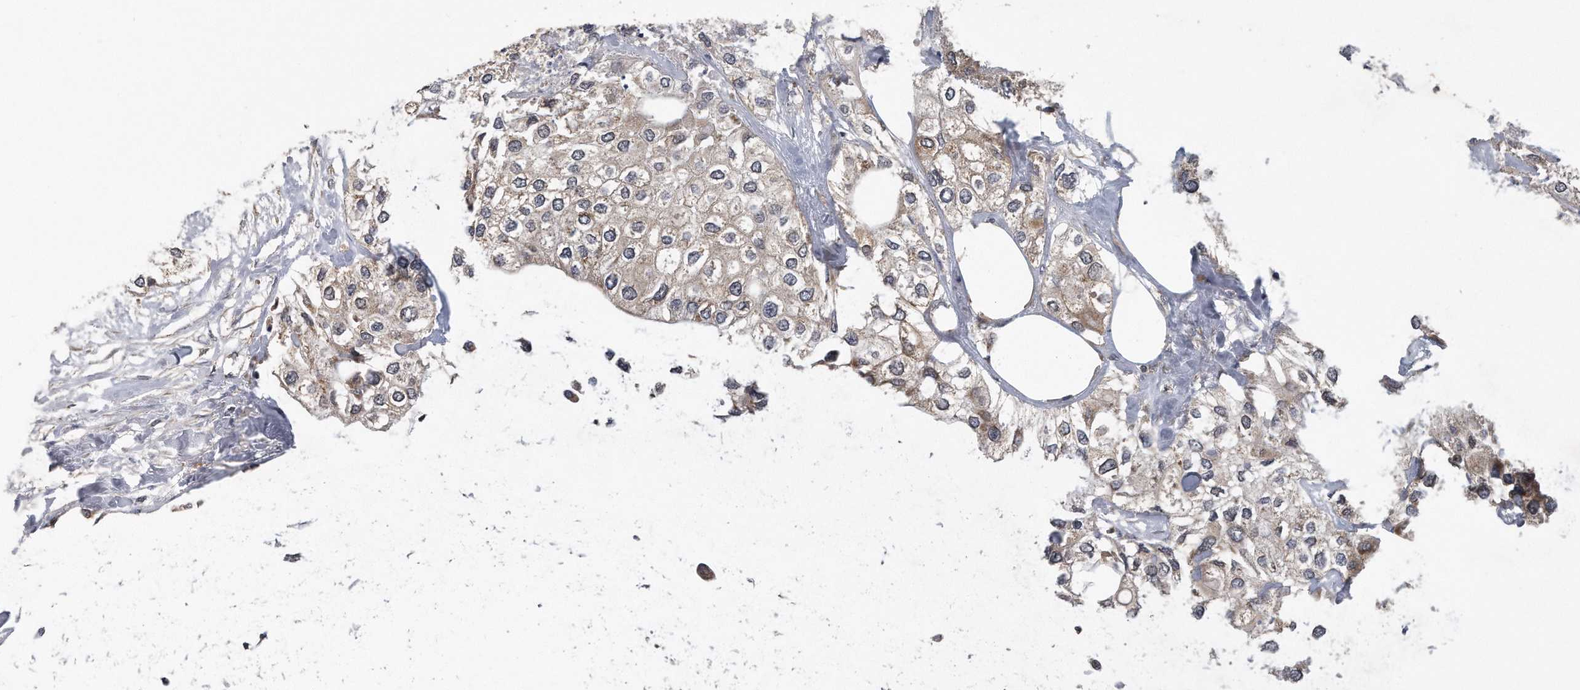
{"staining": {"intensity": "weak", "quantity": "25%-75%", "location": "cytoplasmic/membranous"}, "tissue": "urothelial cancer", "cell_type": "Tumor cells", "image_type": "cancer", "snomed": [{"axis": "morphology", "description": "Urothelial carcinoma, High grade"}, {"axis": "topography", "description": "Urinary bladder"}], "caption": "A brown stain highlights weak cytoplasmic/membranous staining of a protein in human urothelial cancer tumor cells.", "gene": "ALPK2", "patient": {"sex": "male", "age": 64}}